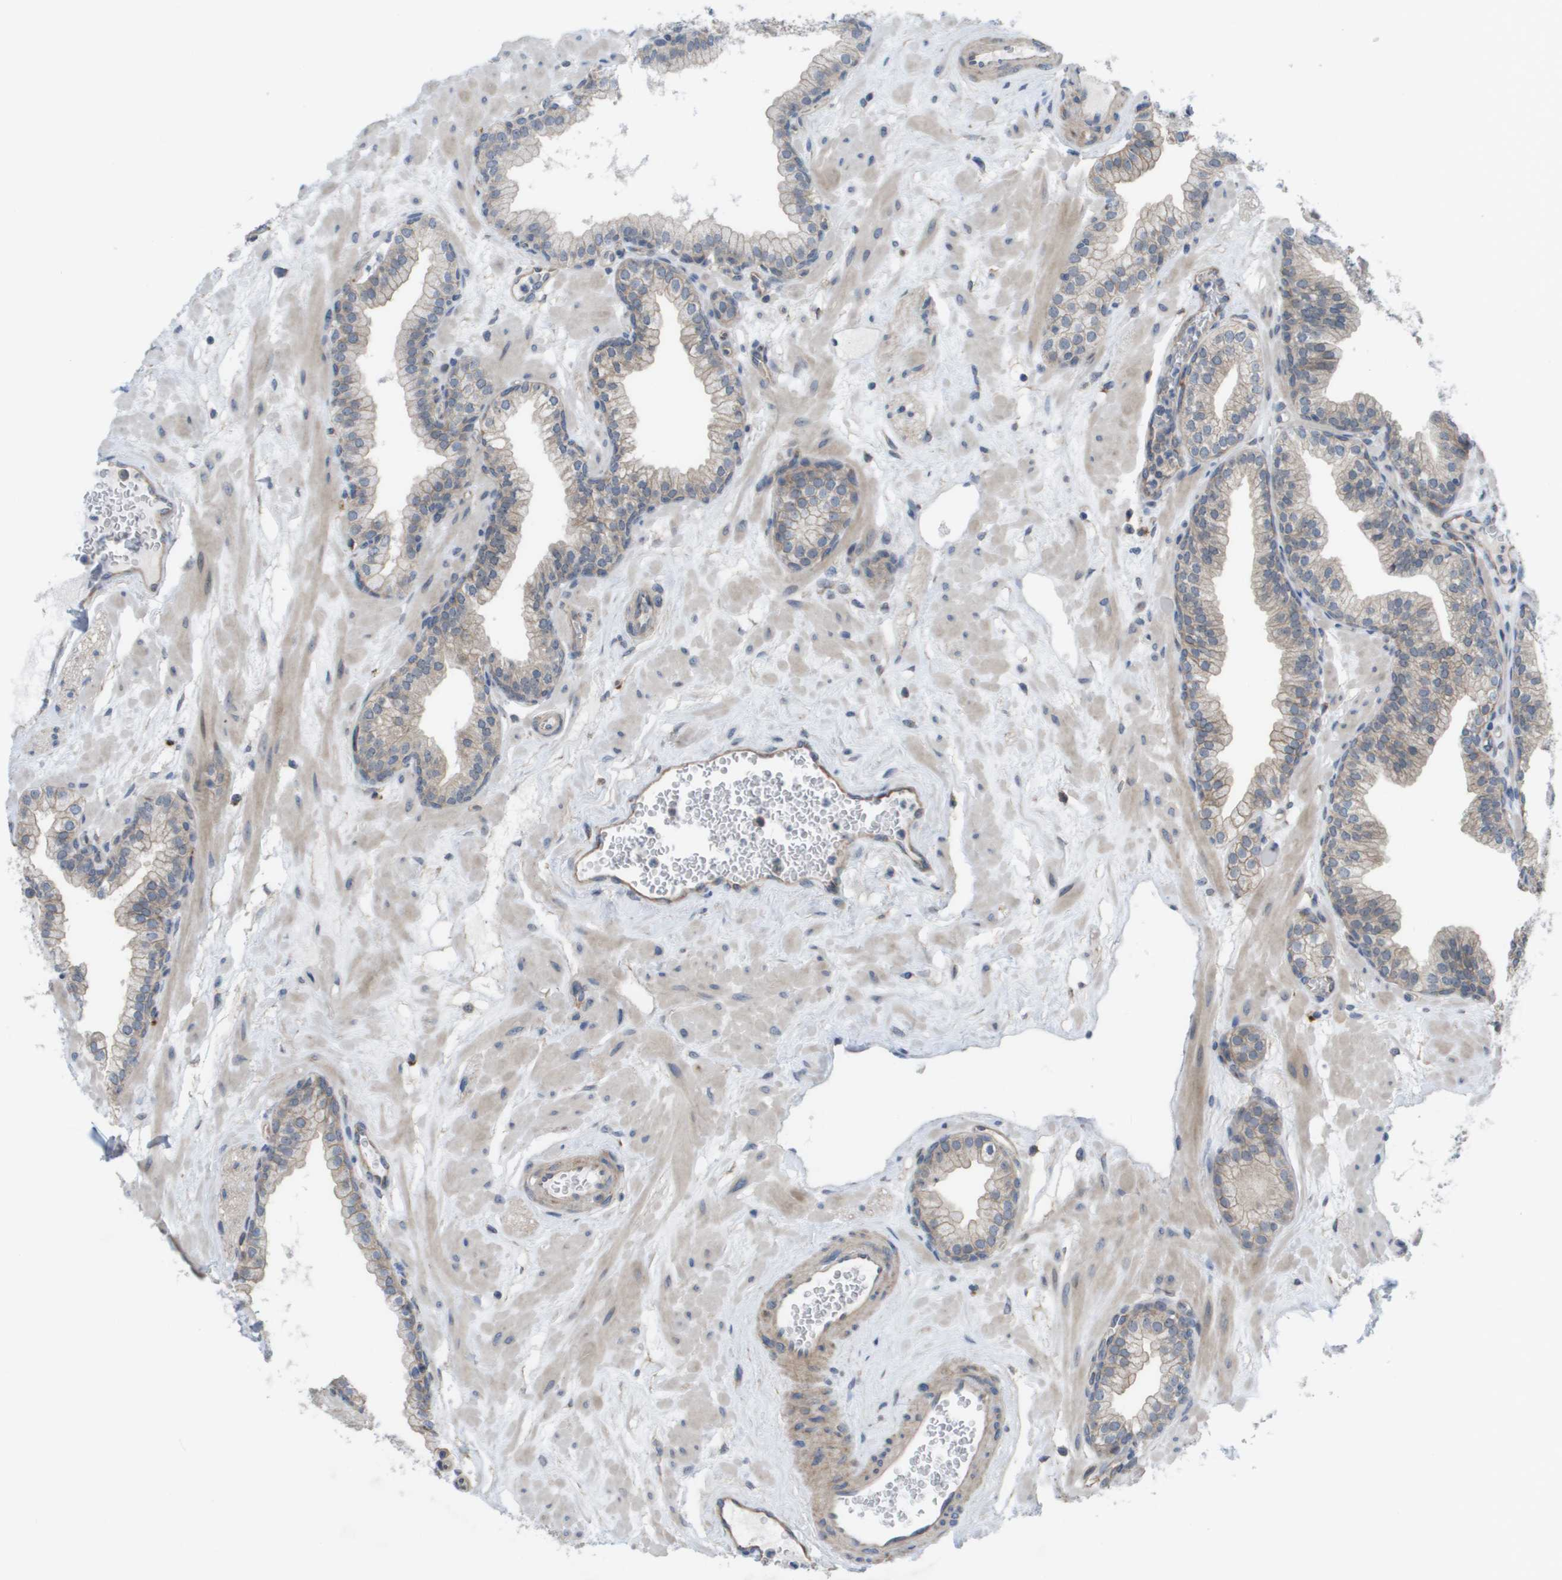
{"staining": {"intensity": "weak", "quantity": "25%-75%", "location": "cytoplasmic/membranous"}, "tissue": "prostate", "cell_type": "Glandular cells", "image_type": "normal", "snomed": [{"axis": "morphology", "description": "Normal tissue, NOS"}, {"axis": "morphology", "description": "Urothelial carcinoma, Low grade"}, {"axis": "topography", "description": "Urinary bladder"}, {"axis": "topography", "description": "Prostate"}], "caption": "A micrograph showing weak cytoplasmic/membranous staining in about 25%-75% of glandular cells in normal prostate, as visualized by brown immunohistochemical staining.", "gene": "MTARC2", "patient": {"sex": "male", "age": 60}}